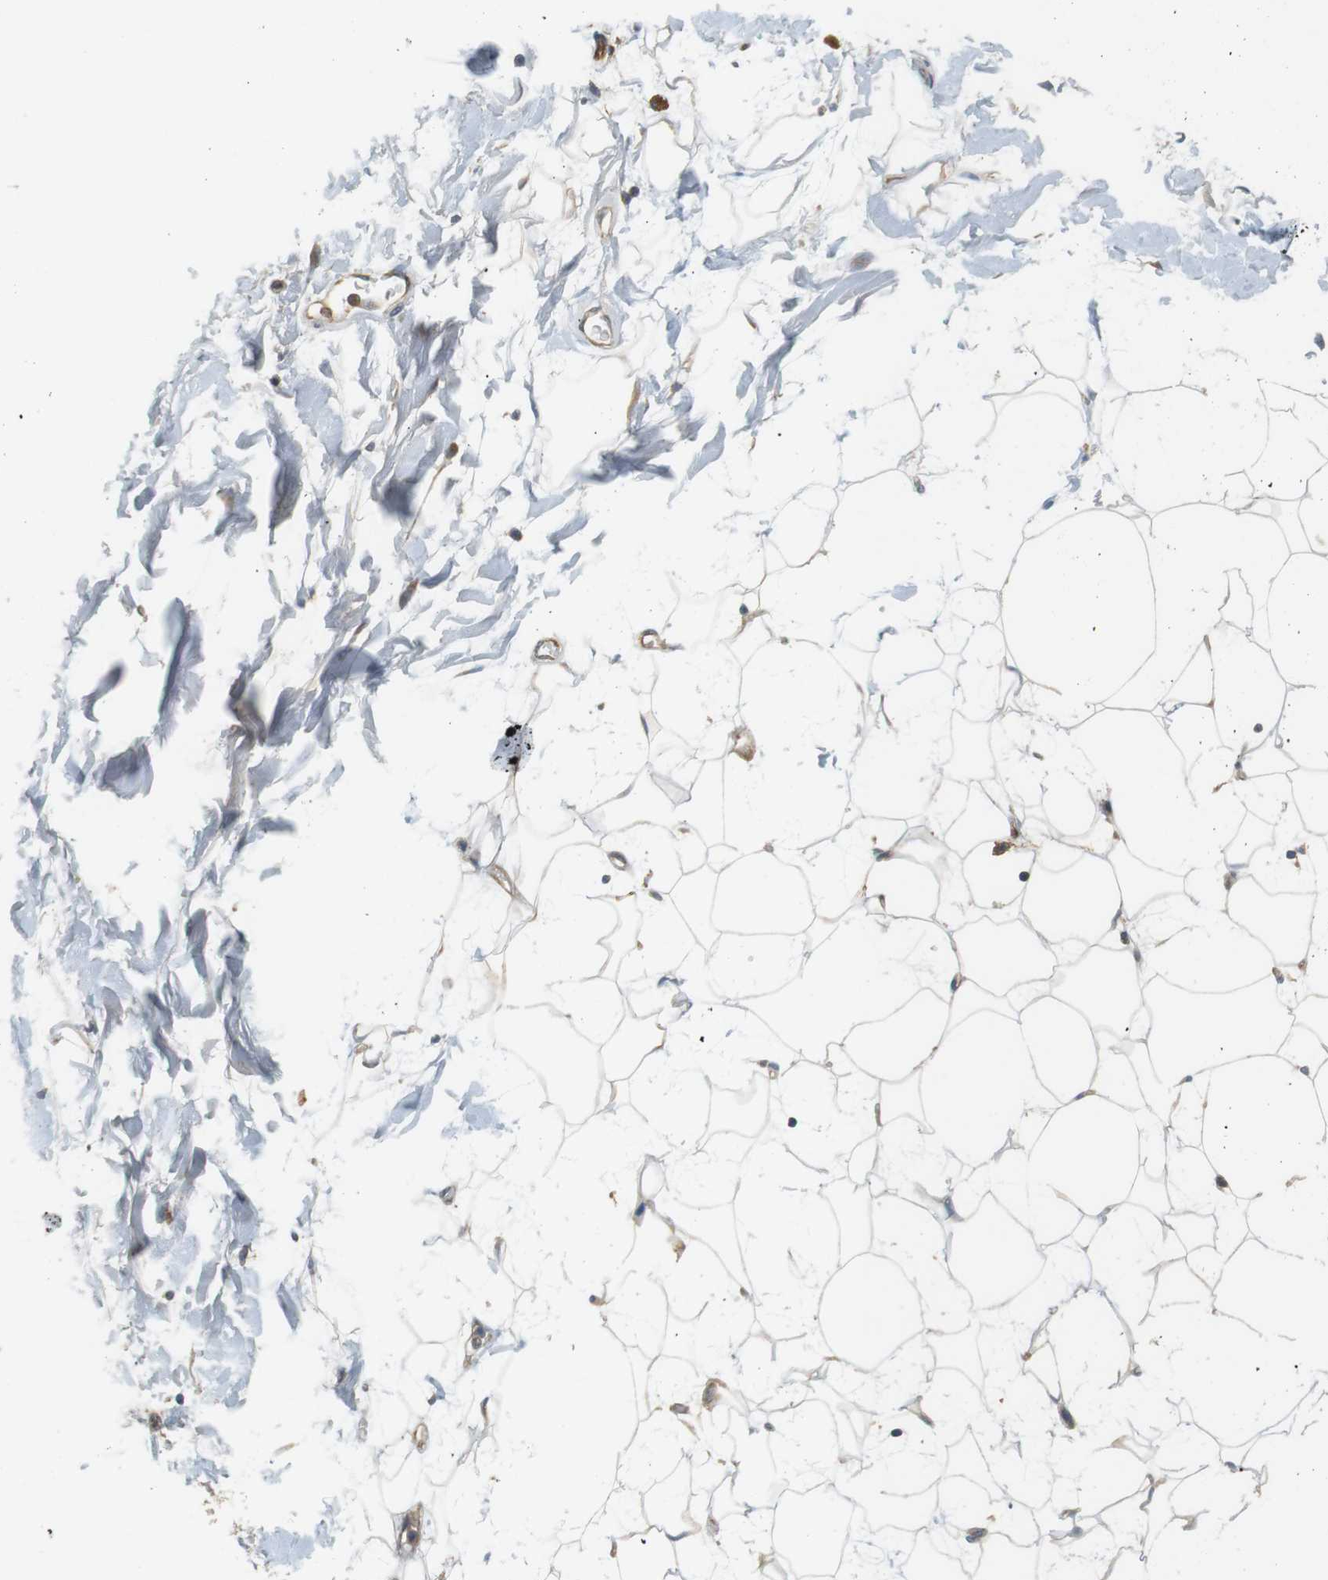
{"staining": {"intensity": "weak", "quantity": ">75%", "location": "cytoplasmic/membranous"}, "tissue": "adipose tissue", "cell_type": "Adipocytes", "image_type": "normal", "snomed": [{"axis": "morphology", "description": "Normal tissue, NOS"}, {"axis": "topography", "description": "Soft tissue"}], "caption": "Brown immunohistochemical staining in benign human adipose tissue shows weak cytoplasmic/membranous staining in approximately >75% of adipocytes.", "gene": "SH3GLB1", "patient": {"sex": "male", "age": 72}}